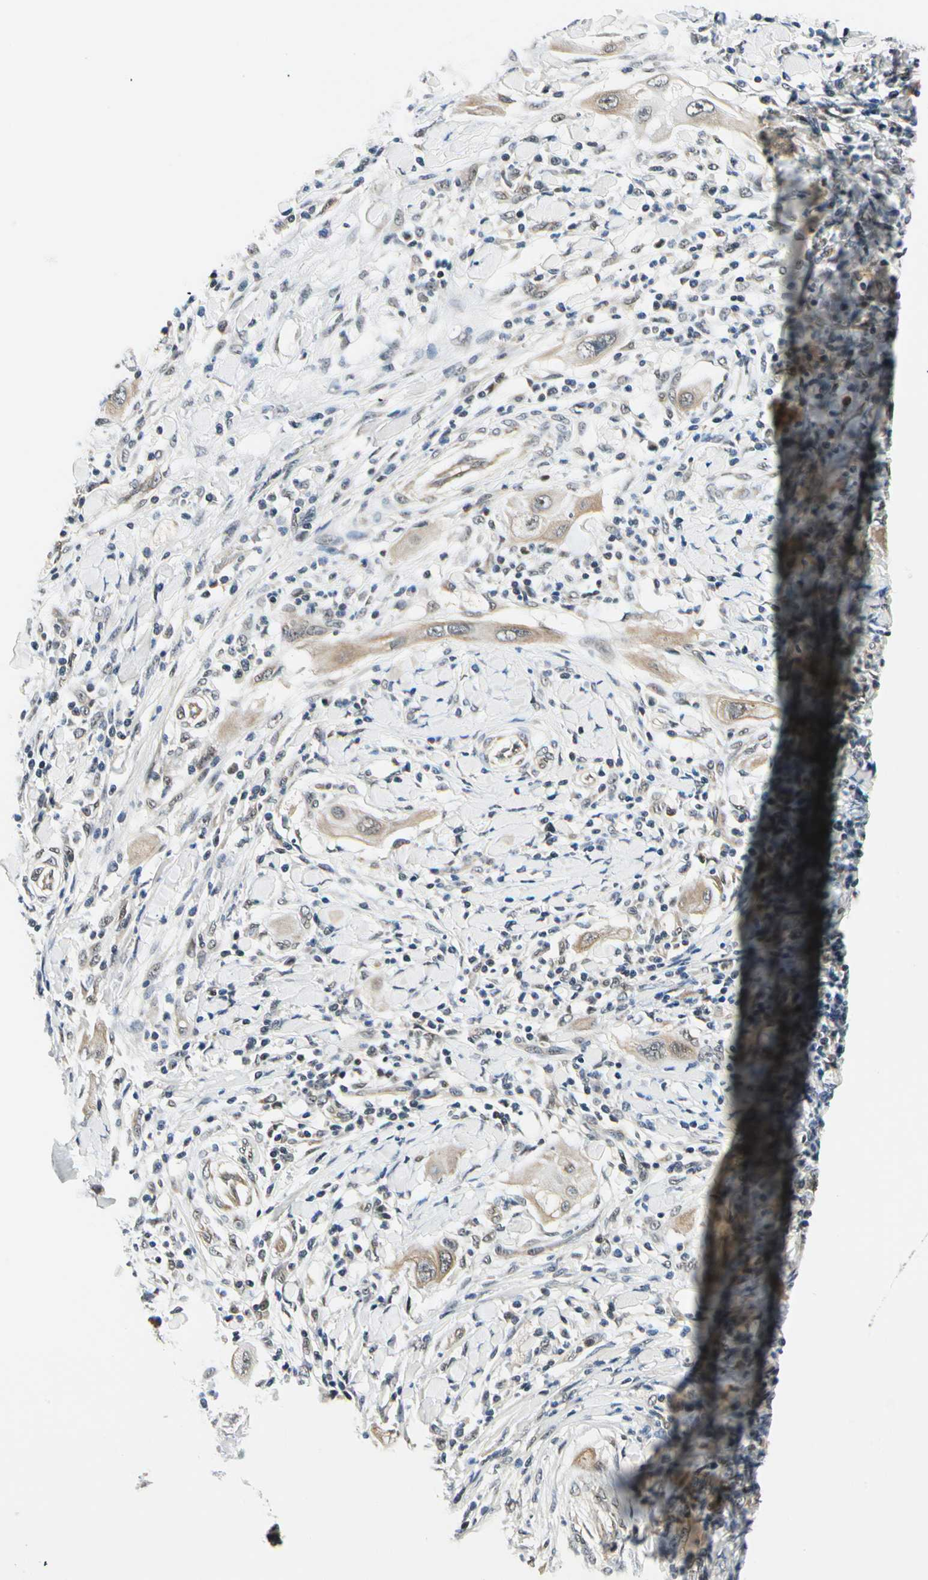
{"staining": {"intensity": "weak", "quantity": "<25%", "location": "cytoplasmic/membranous"}, "tissue": "lung cancer", "cell_type": "Tumor cells", "image_type": "cancer", "snomed": [{"axis": "morphology", "description": "Squamous cell carcinoma, NOS"}, {"axis": "topography", "description": "Lung"}], "caption": "Squamous cell carcinoma (lung) was stained to show a protein in brown. There is no significant expression in tumor cells. Nuclei are stained in blue.", "gene": "PDK2", "patient": {"sex": "female", "age": 47}}